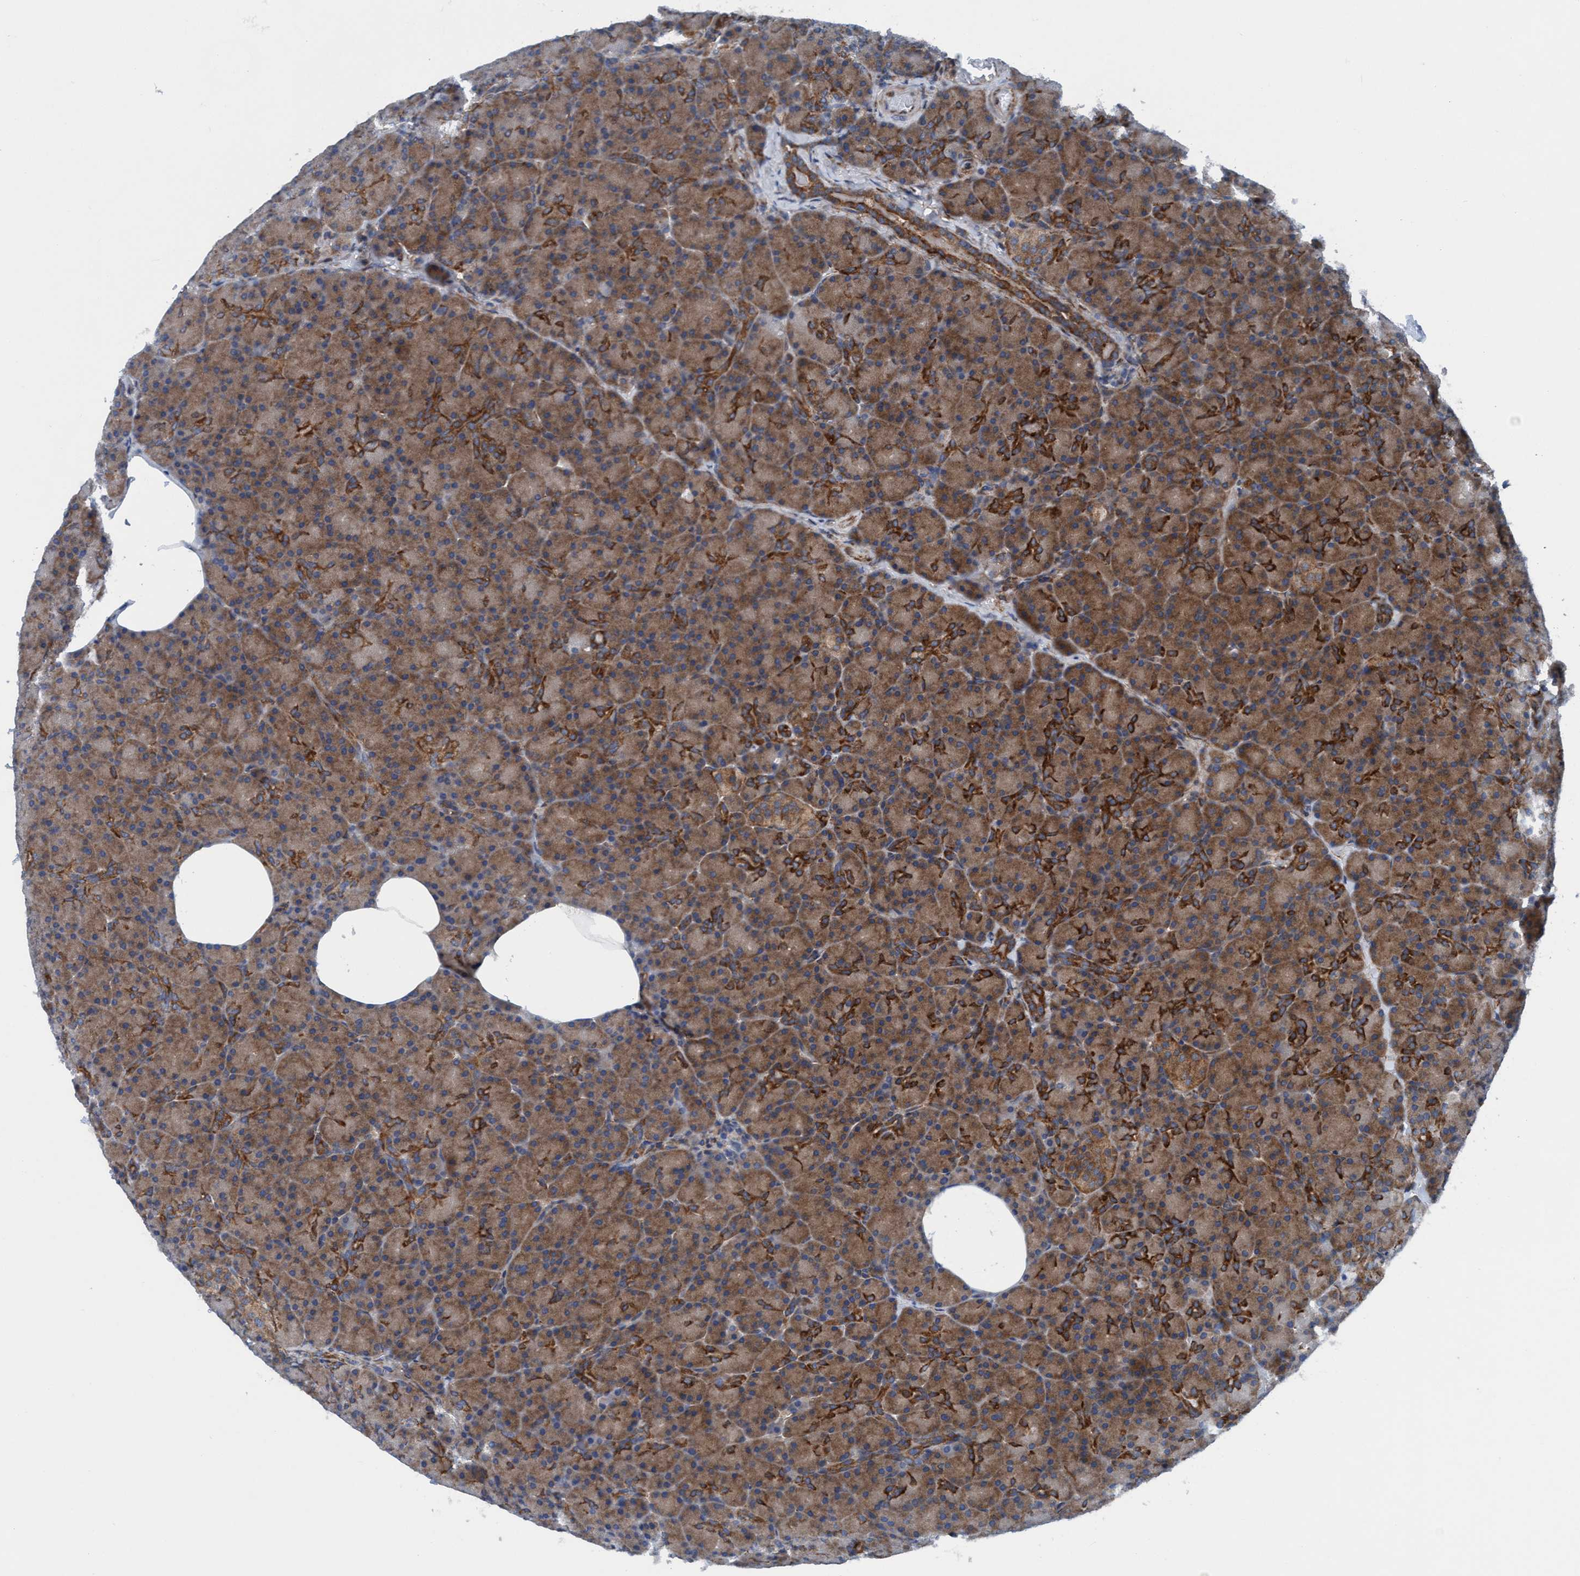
{"staining": {"intensity": "strong", "quantity": ">75%", "location": "cytoplasmic/membranous"}, "tissue": "pancreas", "cell_type": "Exocrine glandular cells", "image_type": "normal", "snomed": [{"axis": "morphology", "description": "Normal tissue, NOS"}, {"axis": "topography", "description": "Pancreas"}], "caption": "Protein staining by immunohistochemistry displays strong cytoplasmic/membranous positivity in approximately >75% of exocrine glandular cells in benign pancreas.", "gene": "NMT1", "patient": {"sex": "female", "age": 43}}